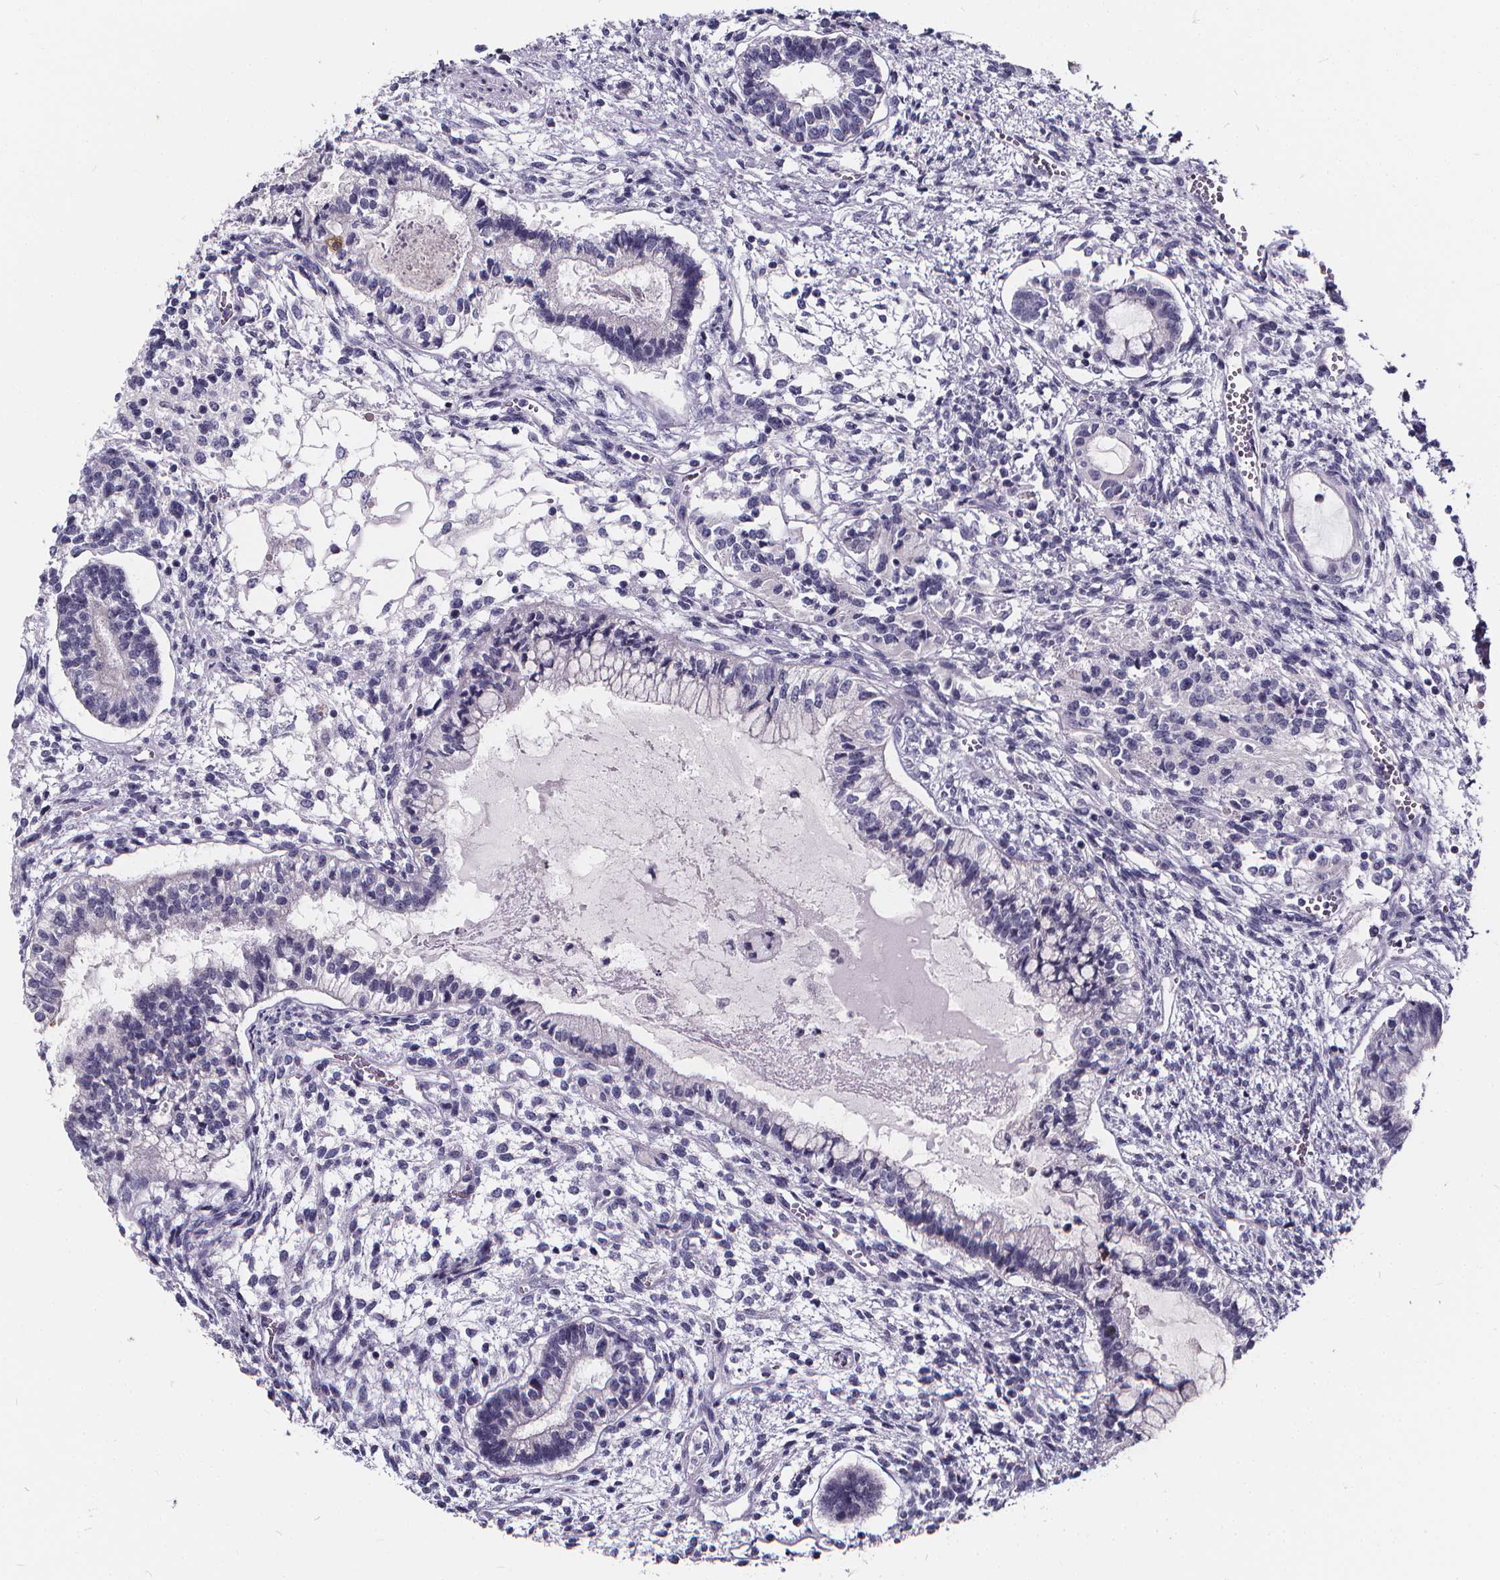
{"staining": {"intensity": "negative", "quantity": "none", "location": "none"}, "tissue": "testis cancer", "cell_type": "Tumor cells", "image_type": "cancer", "snomed": [{"axis": "morphology", "description": "Carcinoma, Embryonal, NOS"}, {"axis": "topography", "description": "Testis"}], "caption": "Immunohistochemical staining of testis cancer shows no significant staining in tumor cells.", "gene": "SPEF2", "patient": {"sex": "male", "age": 37}}